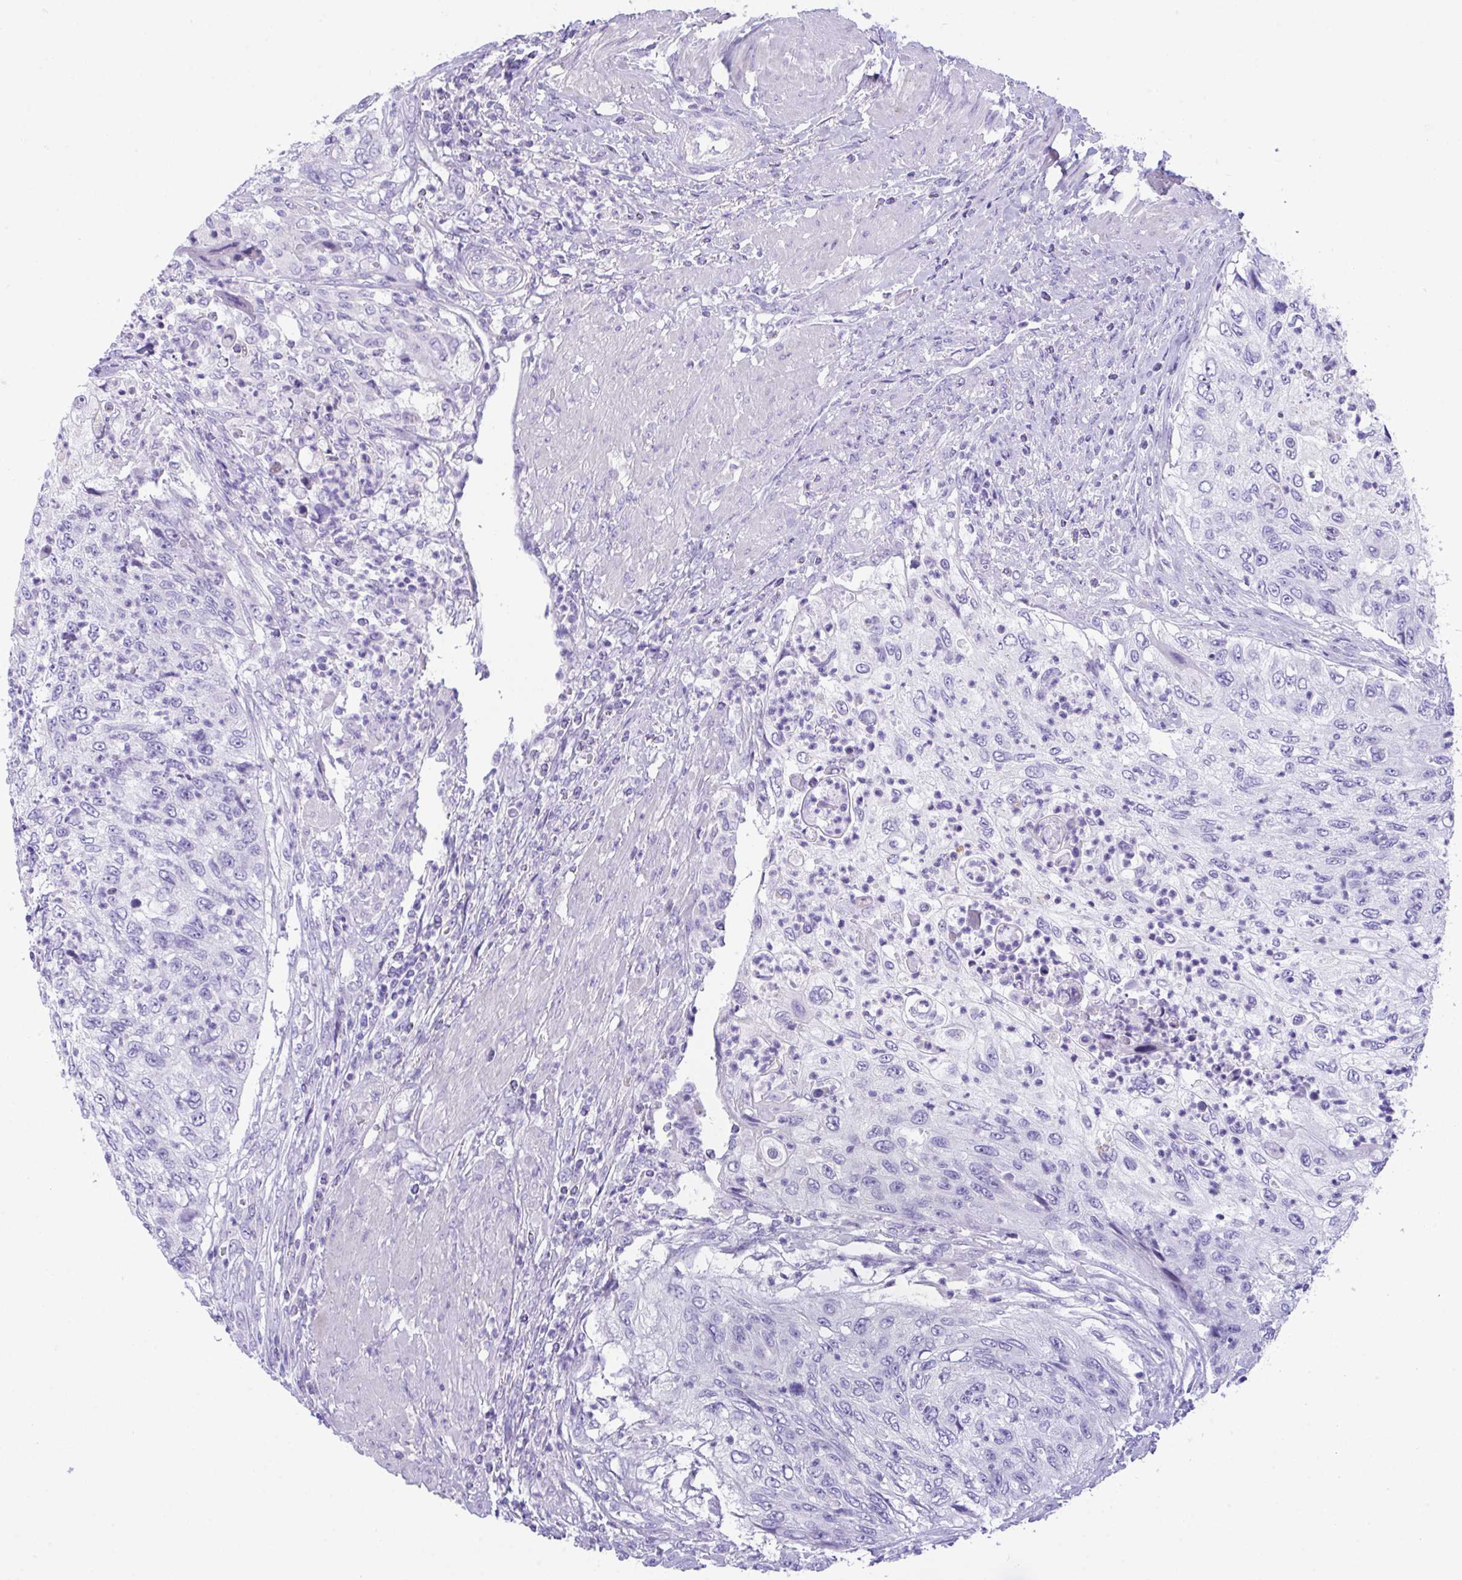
{"staining": {"intensity": "negative", "quantity": "none", "location": "none"}, "tissue": "urothelial cancer", "cell_type": "Tumor cells", "image_type": "cancer", "snomed": [{"axis": "morphology", "description": "Urothelial carcinoma, High grade"}, {"axis": "topography", "description": "Urinary bladder"}], "caption": "Immunohistochemistry image of urothelial cancer stained for a protein (brown), which demonstrates no positivity in tumor cells.", "gene": "TMEM106B", "patient": {"sex": "female", "age": 60}}